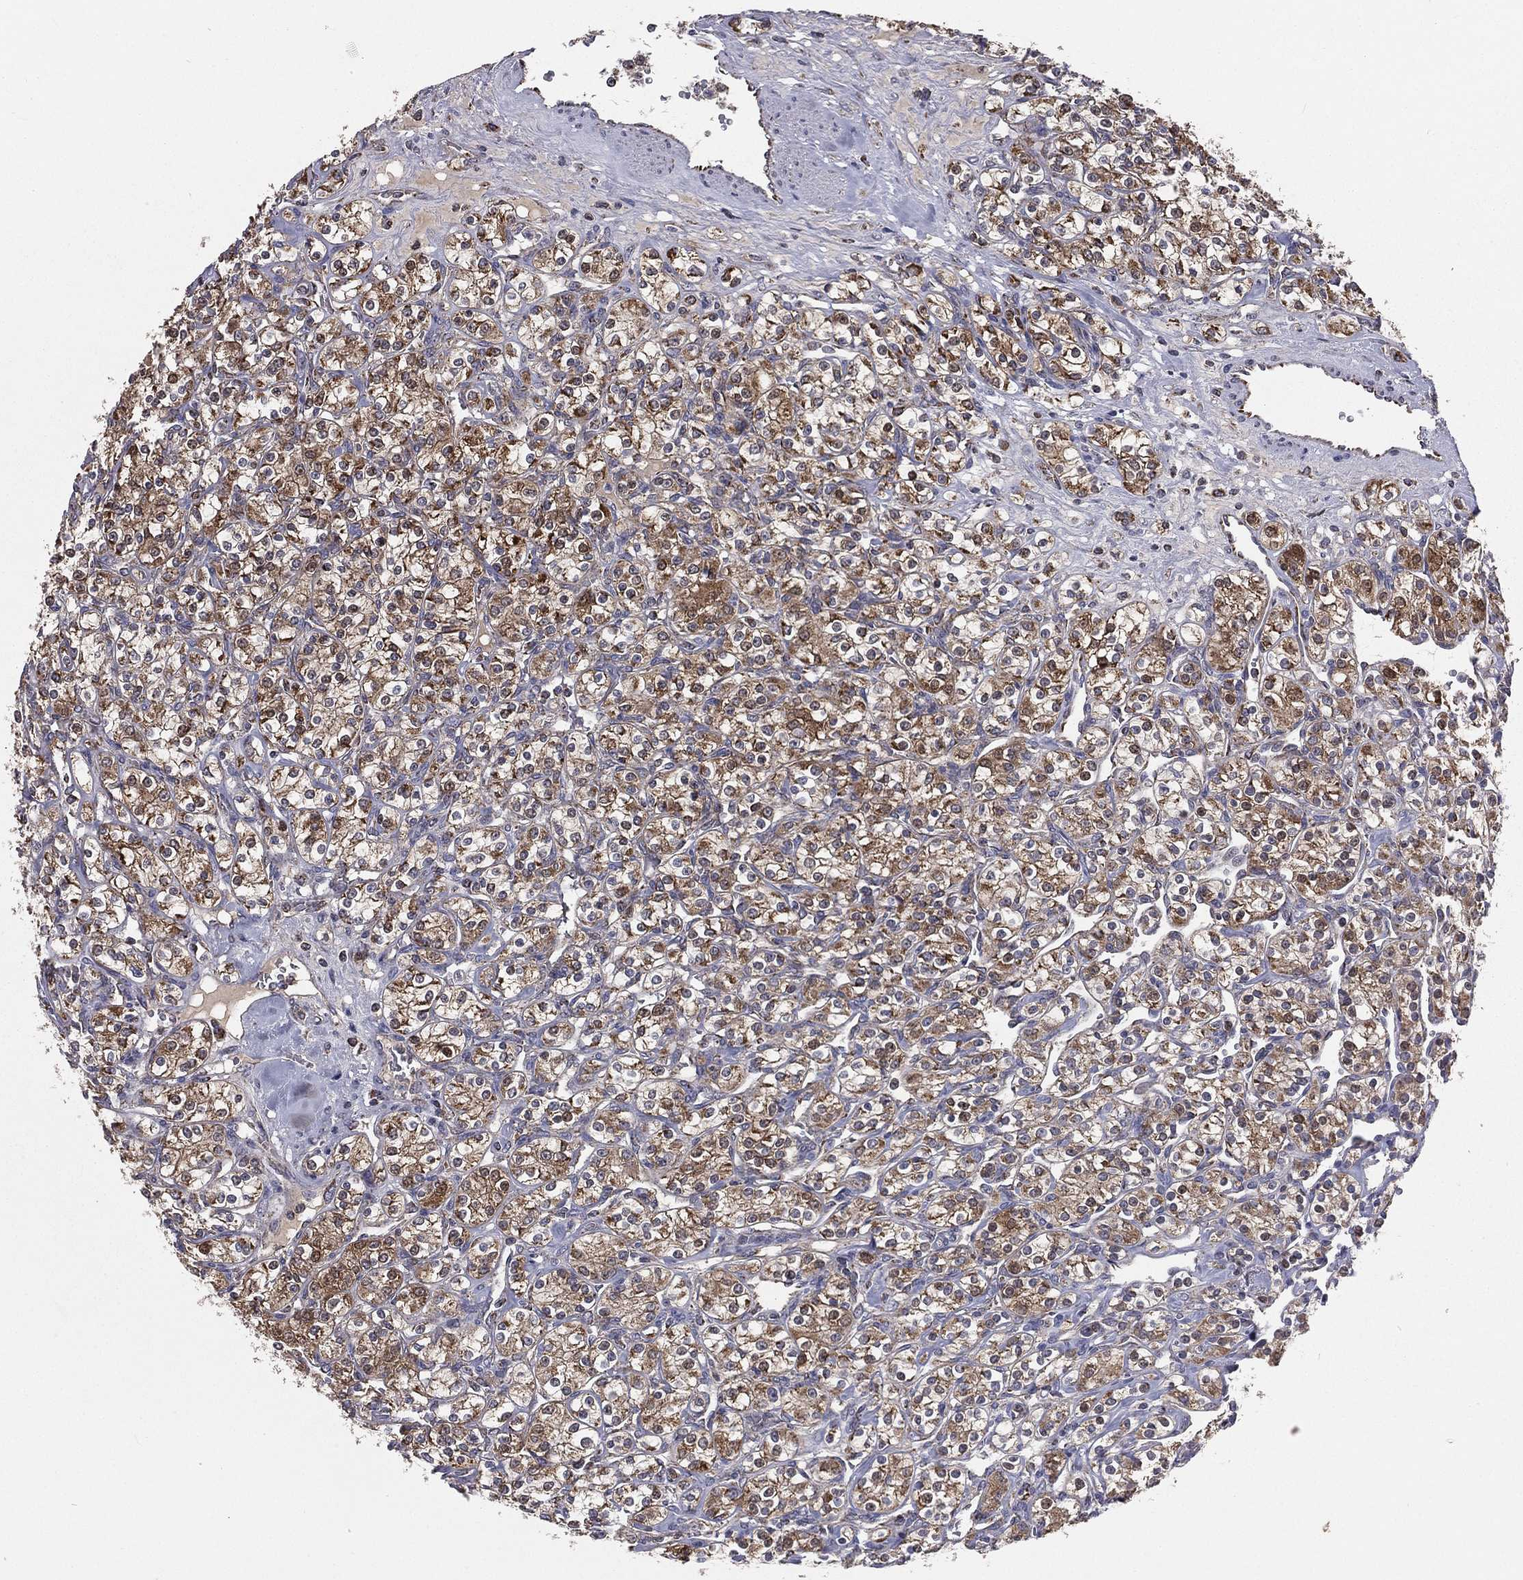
{"staining": {"intensity": "moderate", "quantity": ">75%", "location": "cytoplasmic/membranous"}, "tissue": "renal cancer", "cell_type": "Tumor cells", "image_type": "cancer", "snomed": [{"axis": "morphology", "description": "Adenocarcinoma, NOS"}, {"axis": "topography", "description": "Kidney"}], "caption": "This is a histology image of immunohistochemistry (IHC) staining of renal adenocarcinoma, which shows moderate staining in the cytoplasmic/membranous of tumor cells.", "gene": "GPD1", "patient": {"sex": "male", "age": 77}}